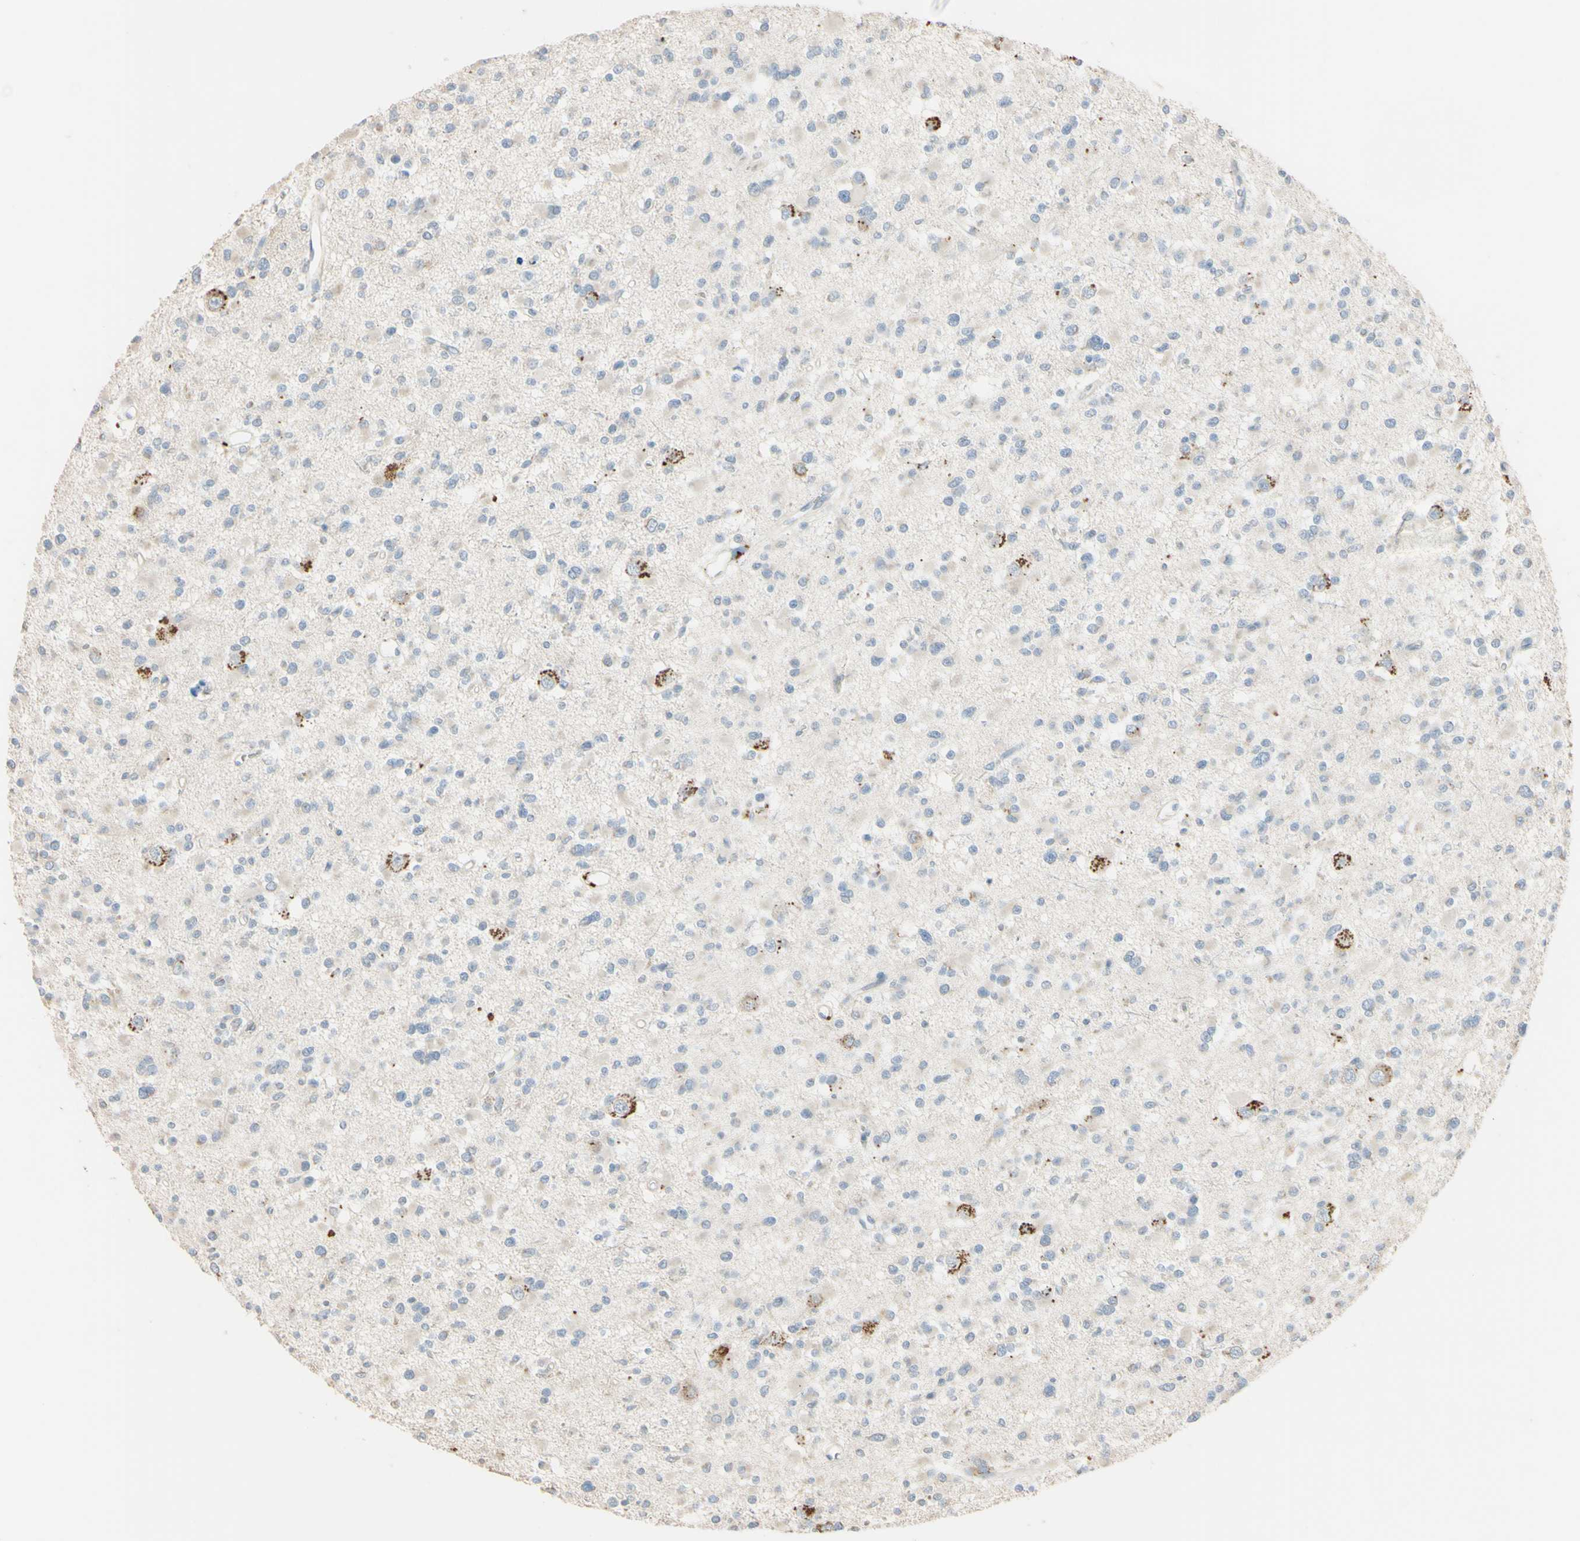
{"staining": {"intensity": "weak", "quantity": "25%-75%", "location": "cytoplasmic/membranous"}, "tissue": "glioma", "cell_type": "Tumor cells", "image_type": "cancer", "snomed": [{"axis": "morphology", "description": "Glioma, malignant, Low grade"}, {"axis": "topography", "description": "Brain"}], "caption": "This micrograph displays immunohistochemistry staining of human malignant low-grade glioma, with low weak cytoplasmic/membranous expression in about 25%-75% of tumor cells.", "gene": "ANGPTL1", "patient": {"sex": "female", "age": 22}}